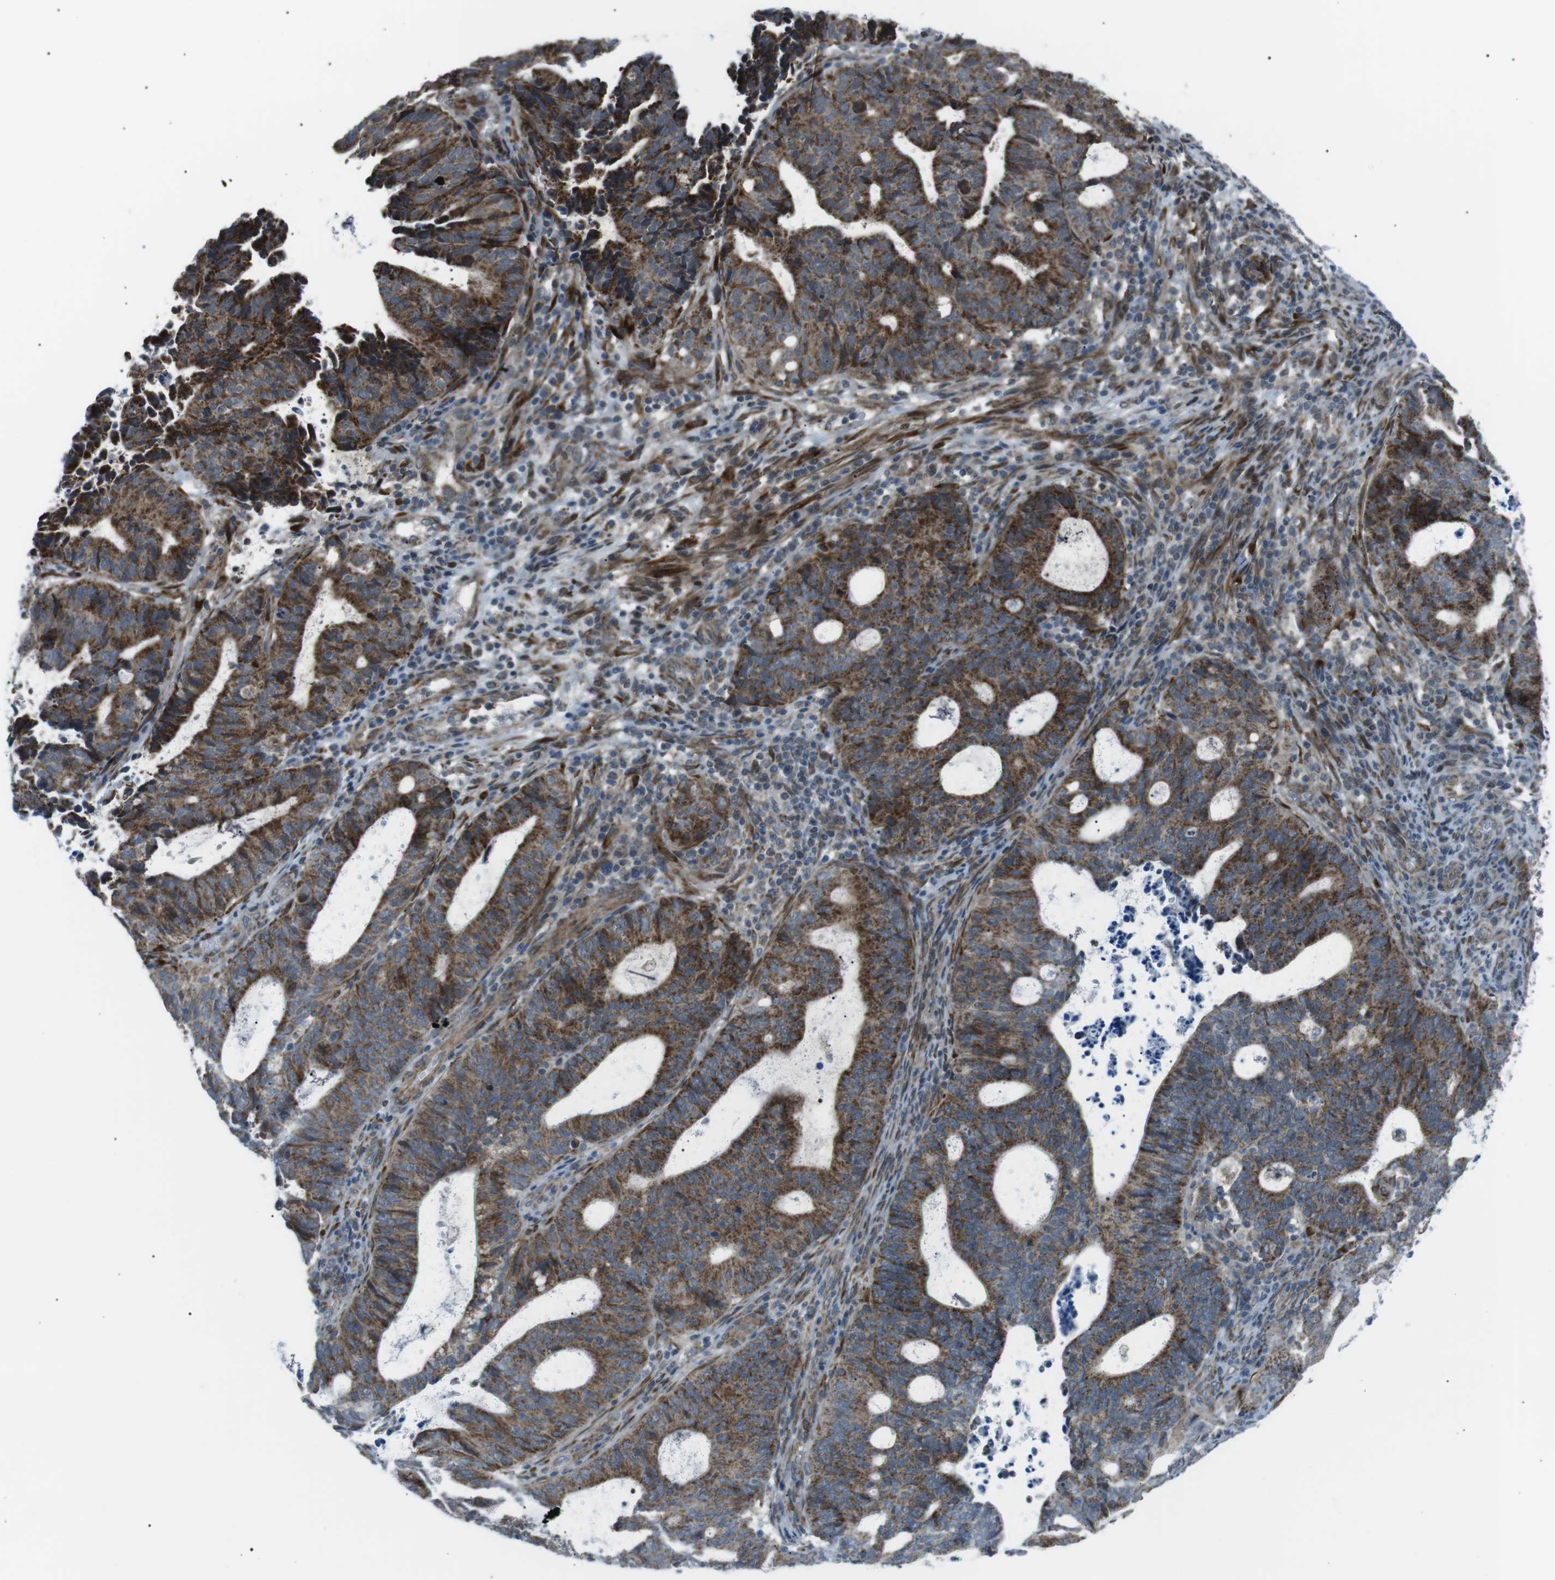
{"staining": {"intensity": "strong", "quantity": "25%-75%", "location": "cytoplasmic/membranous"}, "tissue": "endometrial cancer", "cell_type": "Tumor cells", "image_type": "cancer", "snomed": [{"axis": "morphology", "description": "Adenocarcinoma, NOS"}, {"axis": "topography", "description": "Uterus"}], "caption": "Strong cytoplasmic/membranous expression for a protein is appreciated in approximately 25%-75% of tumor cells of endometrial cancer (adenocarcinoma) using immunohistochemistry.", "gene": "ARID5B", "patient": {"sex": "female", "age": 83}}